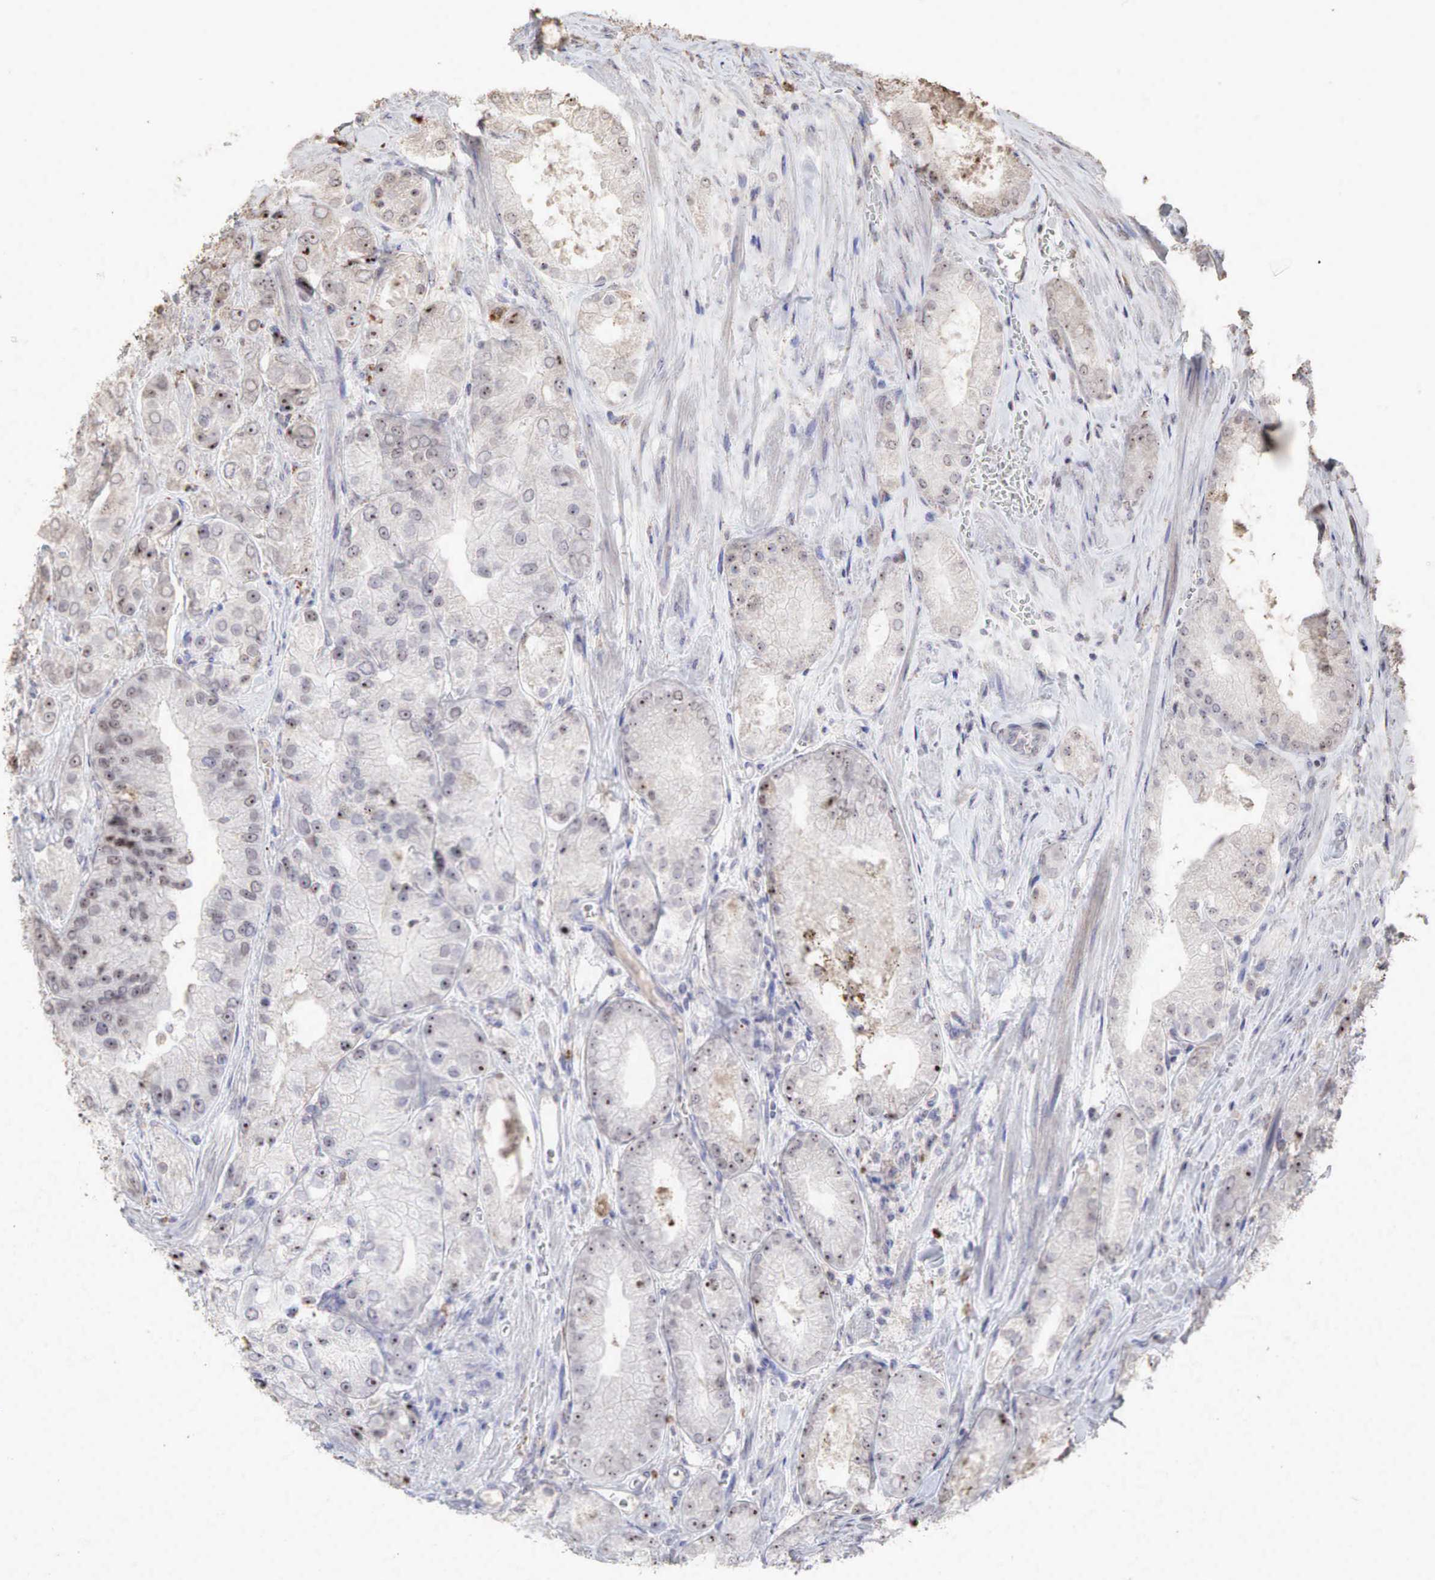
{"staining": {"intensity": "strong", "quantity": ">75%", "location": "nuclear"}, "tissue": "prostate cancer", "cell_type": "Tumor cells", "image_type": "cancer", "snomed": [{"axis": "morphology", "description": "Adenocarcinoma, Medium grade"}, {"axis": "topography", "description": "Prostate"}], "caption": "Protein staining shows strong nuclear expression in about >75% of tumor cells in prostate cancer (medium-grade adenocarcinoma).", "gene": "DKC1", "patient": {"sex": "male", "age": 72}}